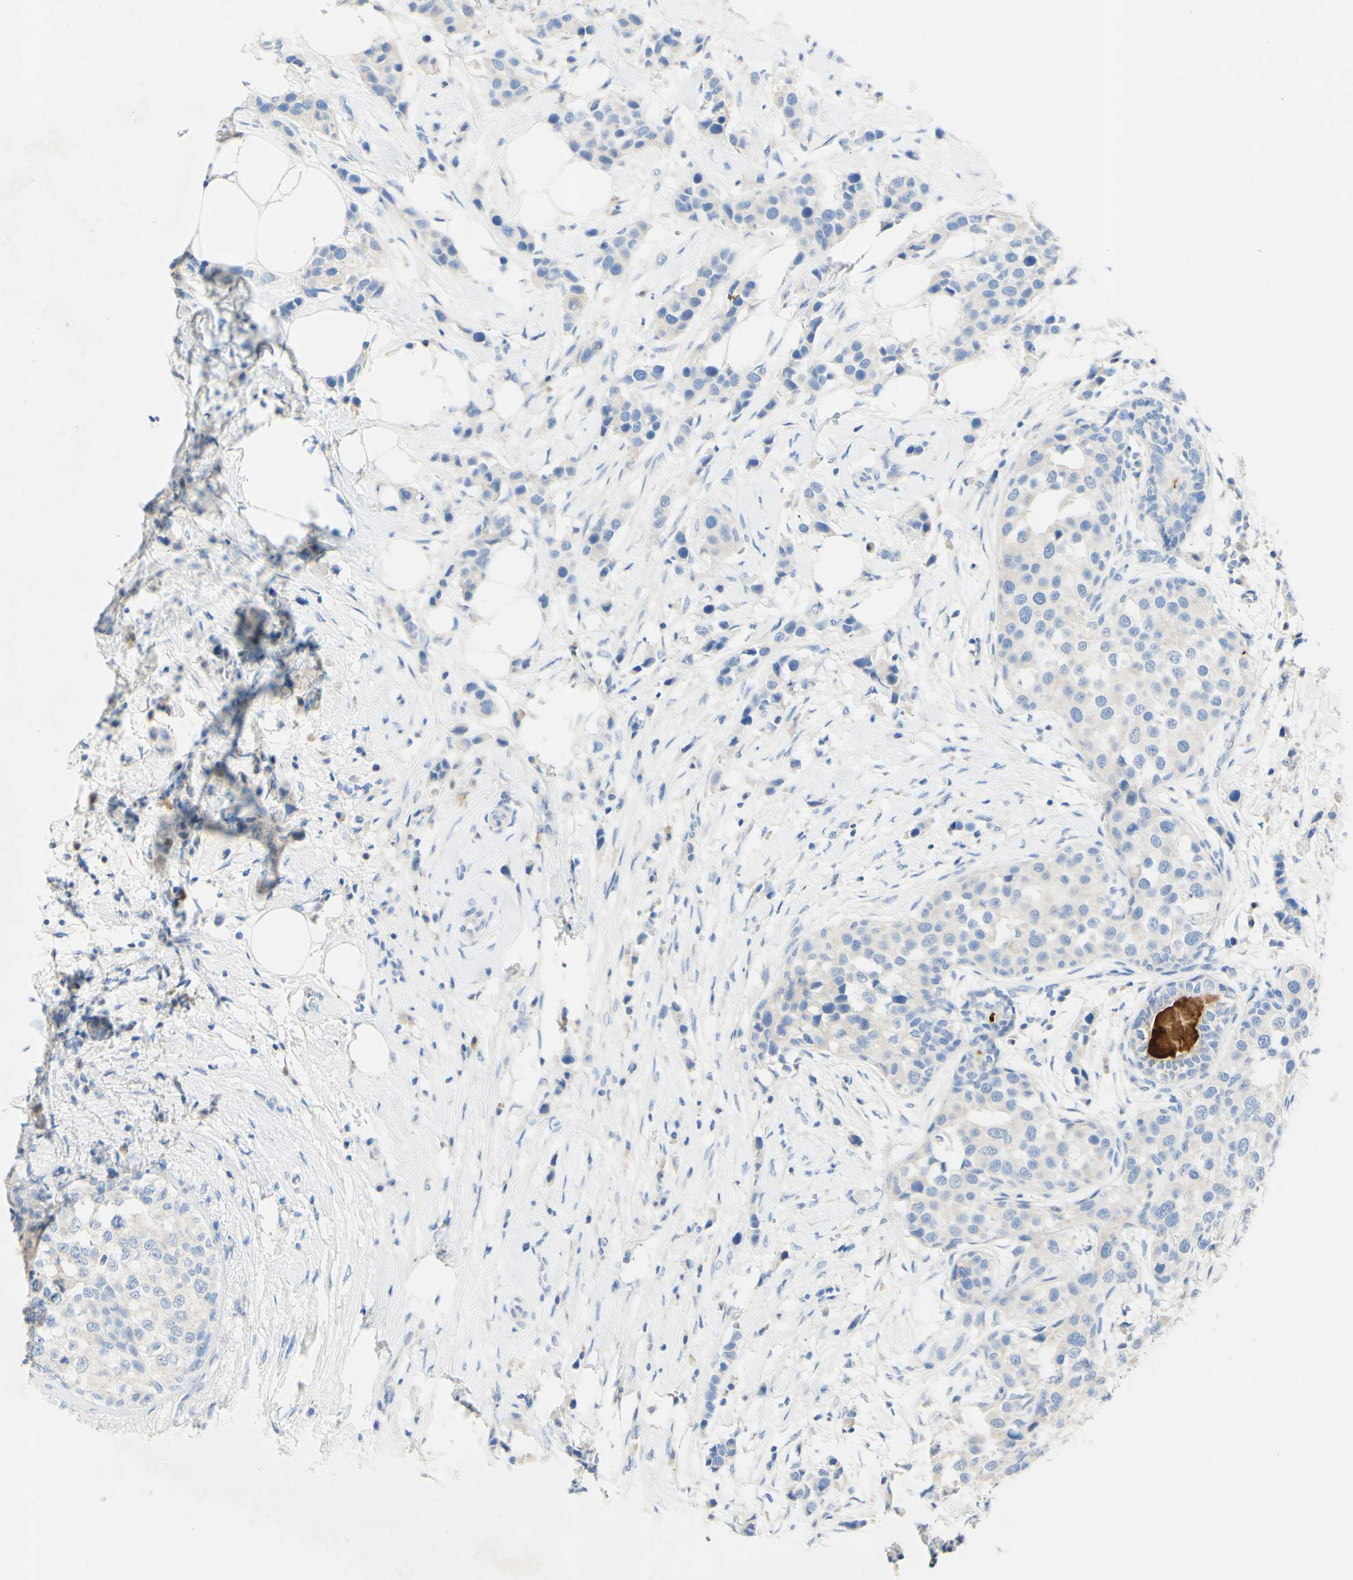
{"staining": {"intensity": "negative", "quantity": "none", "location": "none"}, "tissue": "breast cancer", "cell_type": "Tumor cells", "image_type": "cancer", "snomed": [{"axis": "morphology", "description": "Normal tissue, NOS"}, {"axis": "morphology", "description": "Duct carcinoma"}, {"axis": "topography", "description": "Breast"}], "caption": "Tumor cells are negative for protein expression in human breast infiltrating ductal carcinoma.", "gene": "FGF4", "patient": {"sex": "female", "age": 50}}